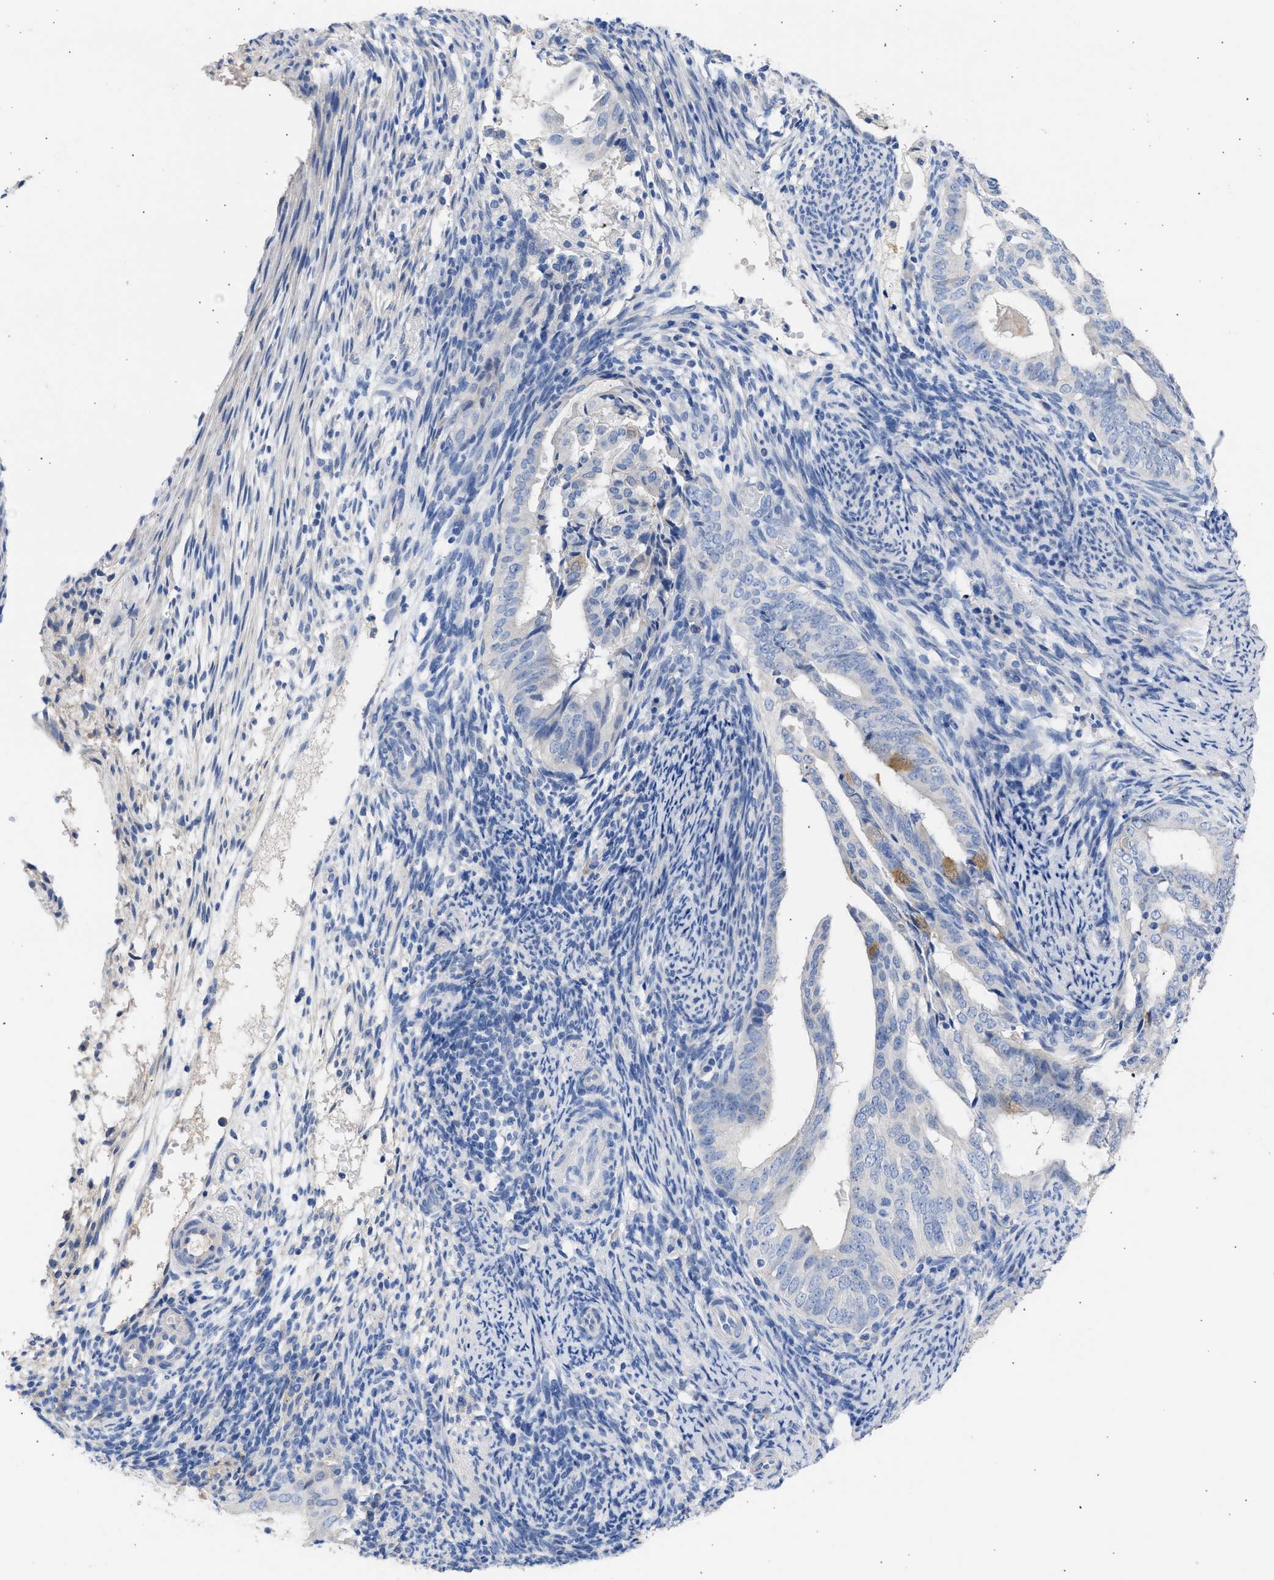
{"staining": {"intensity": "moderate", "quantity": "<25%", "location": "cytoplasmic/membranous"}, "tissue": "endometrial cancer", "cell_type": "Tumor cells", "image_type": "cancer", "snomed": [{"axis": "morphology", "description": "Adenocarcinoma, NOS"}, {"axis": "topography", "description": "Endometrium"}], "caption": "Brown immunohistochemical staining in human endometrial cancer (adenocarcinoma) reveals moderate cytoplasmic/membranous positivity in approximately <25% of tumor cells.", "gene": "RSPH1", "patient": {"sex": "female", "age": 58}}